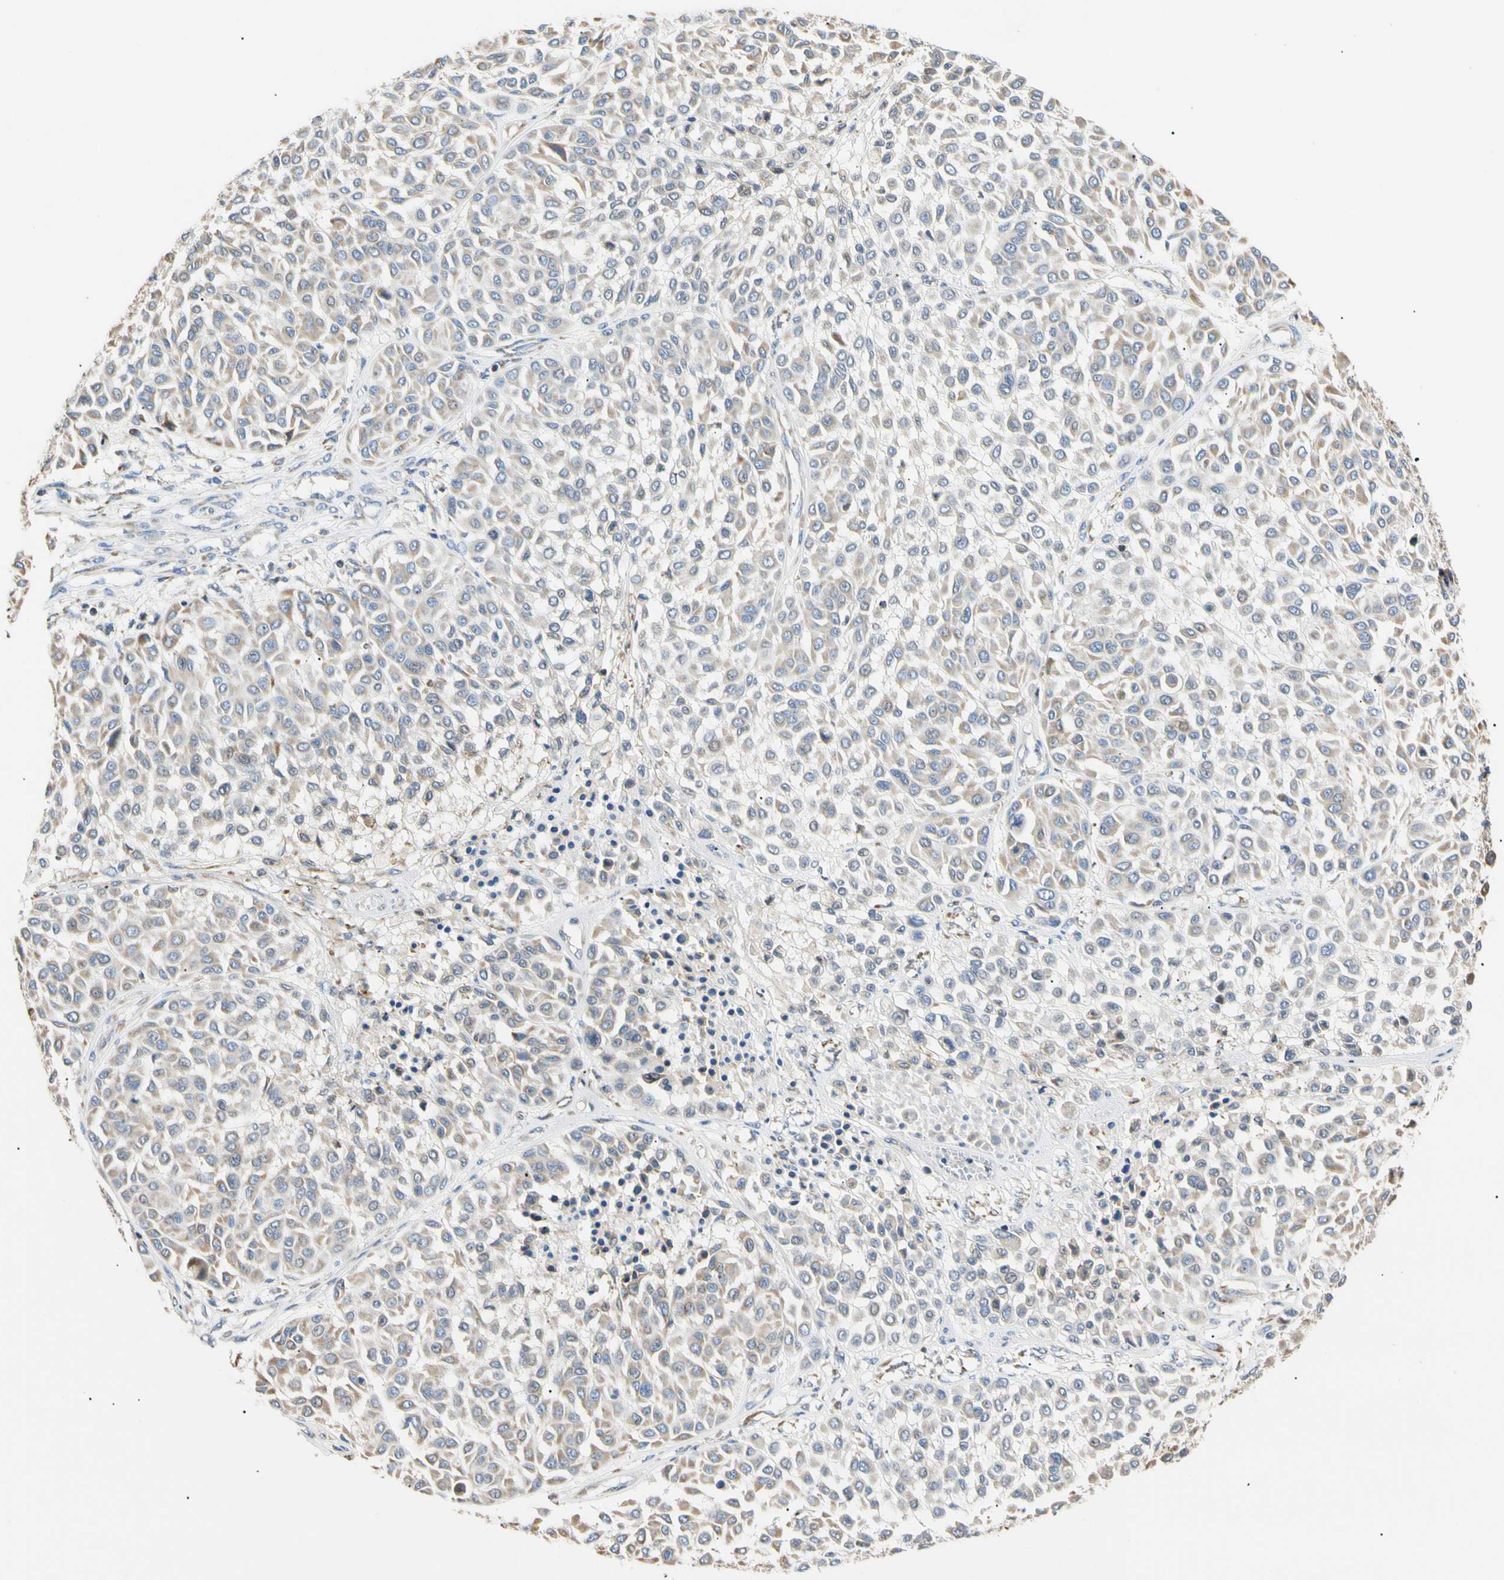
{"staining": {"intensity": "weak", "quantity": "25%-75%", "location": "cytoplasmic/membranous"}, "tissue": "melanoma", "cell_type": "Tumor cells", "image_type": "cancer", "snomed": [{"axis": "morphology", "description": "Malignant melanoma, Metastatic site"}, {"axis": "topography", "description": "Soft tissue"}], "caption": "Tumor cells exhibit weak cytoplasmic/membranous expression in about 25%-75% of cells in malignant melanoma (metastatic site). The staining was performed using DAB to visualize the protein expression in brown, while the nuclei were stained in blue with hematoxylin (Magnification: 20x).", "gene": "PLGRKT", "patient": {"sex": "male", "age": 41}}